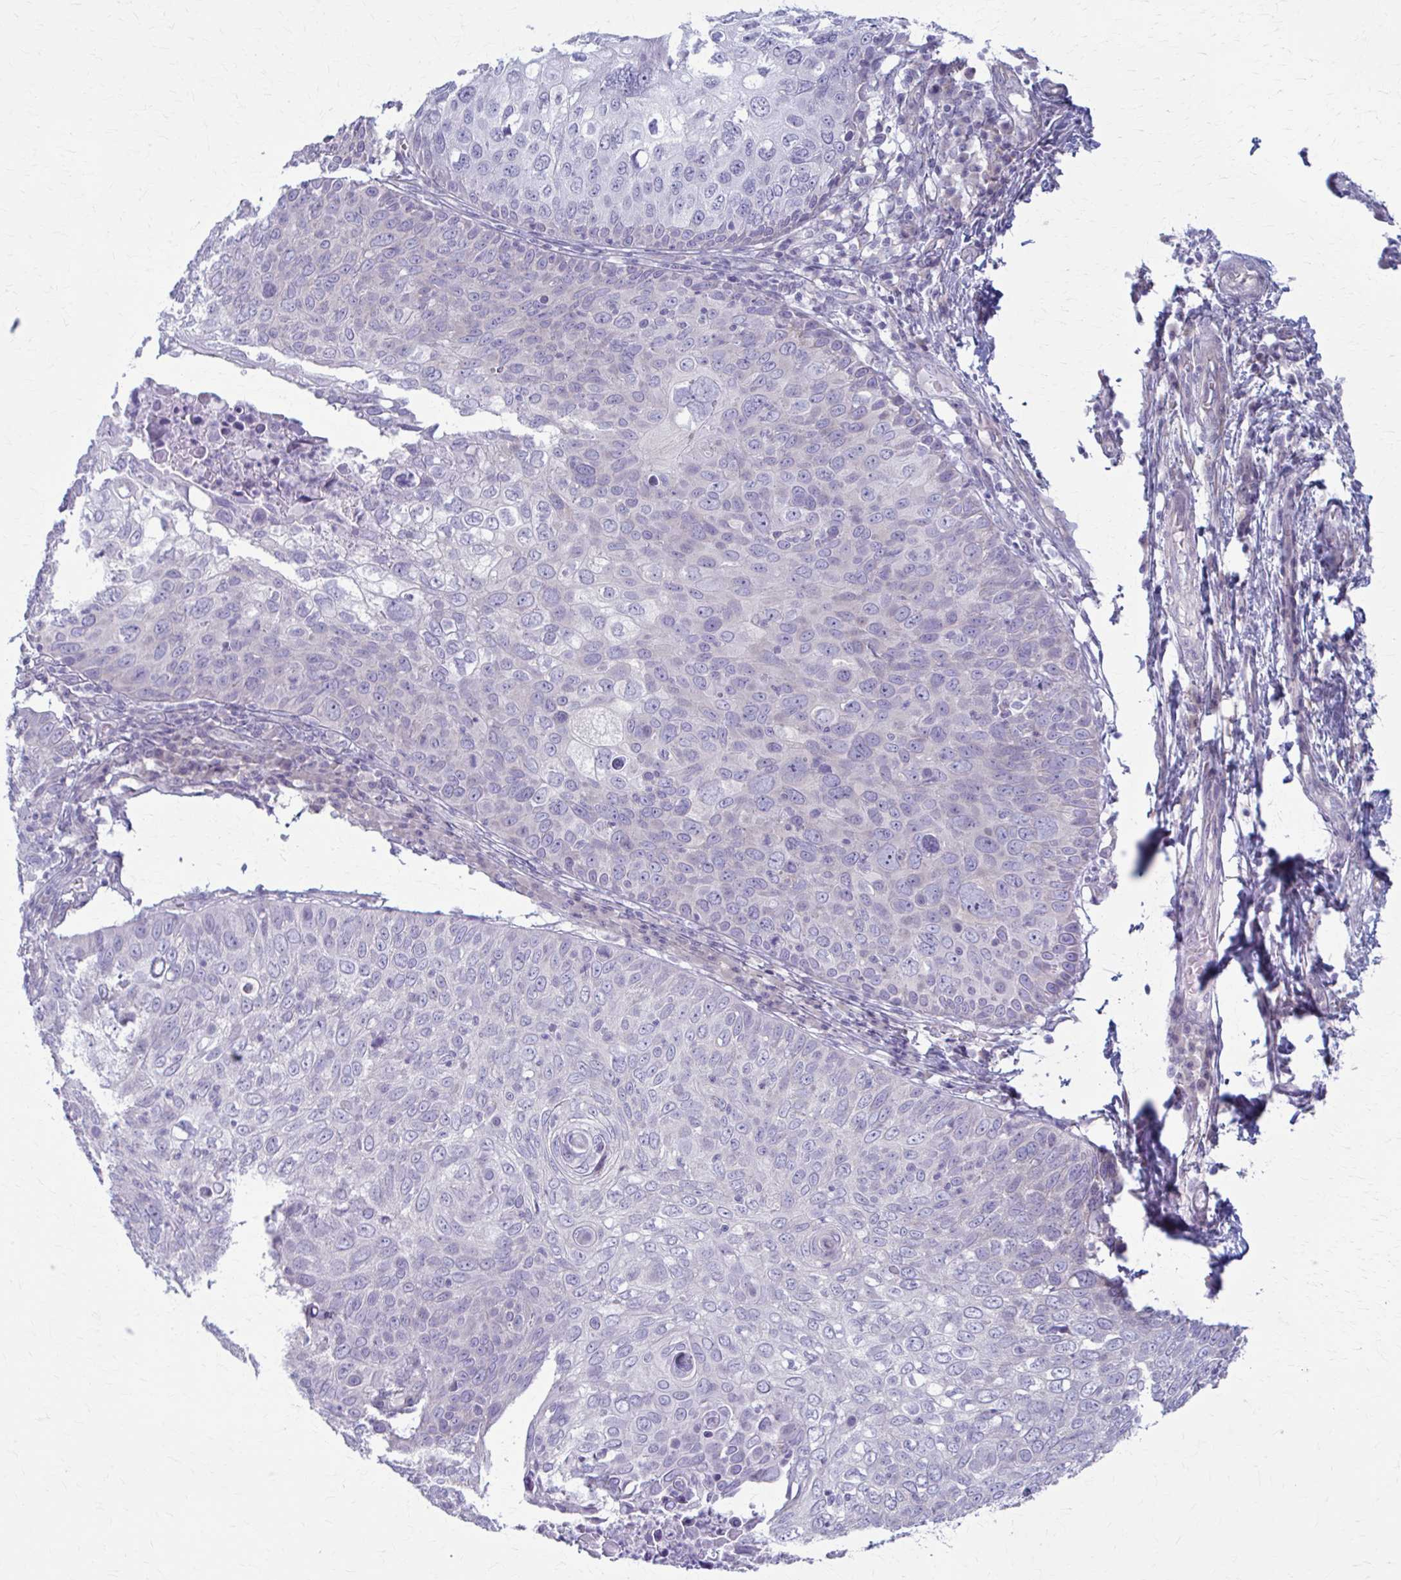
{"staining": {"intensity": "negative", "quantity": "none", "location": "none"}, "tissue": "skin cancer", "cell_type": "Tumor cells", "image_type": "cancer", "snomed": [{"axis": "morphology", "description": "Squamous cell carcinoma, NOS"}, {"axis": "topography", "description": "Skin"}], "caption": "This is an immunohistochemistry (IHC) micrograph of skin squamous cell carcinoma. There is no positivity in tumor cells.", "gene": "PRKRA", "patient": {"sex": "male", "age": 87}}